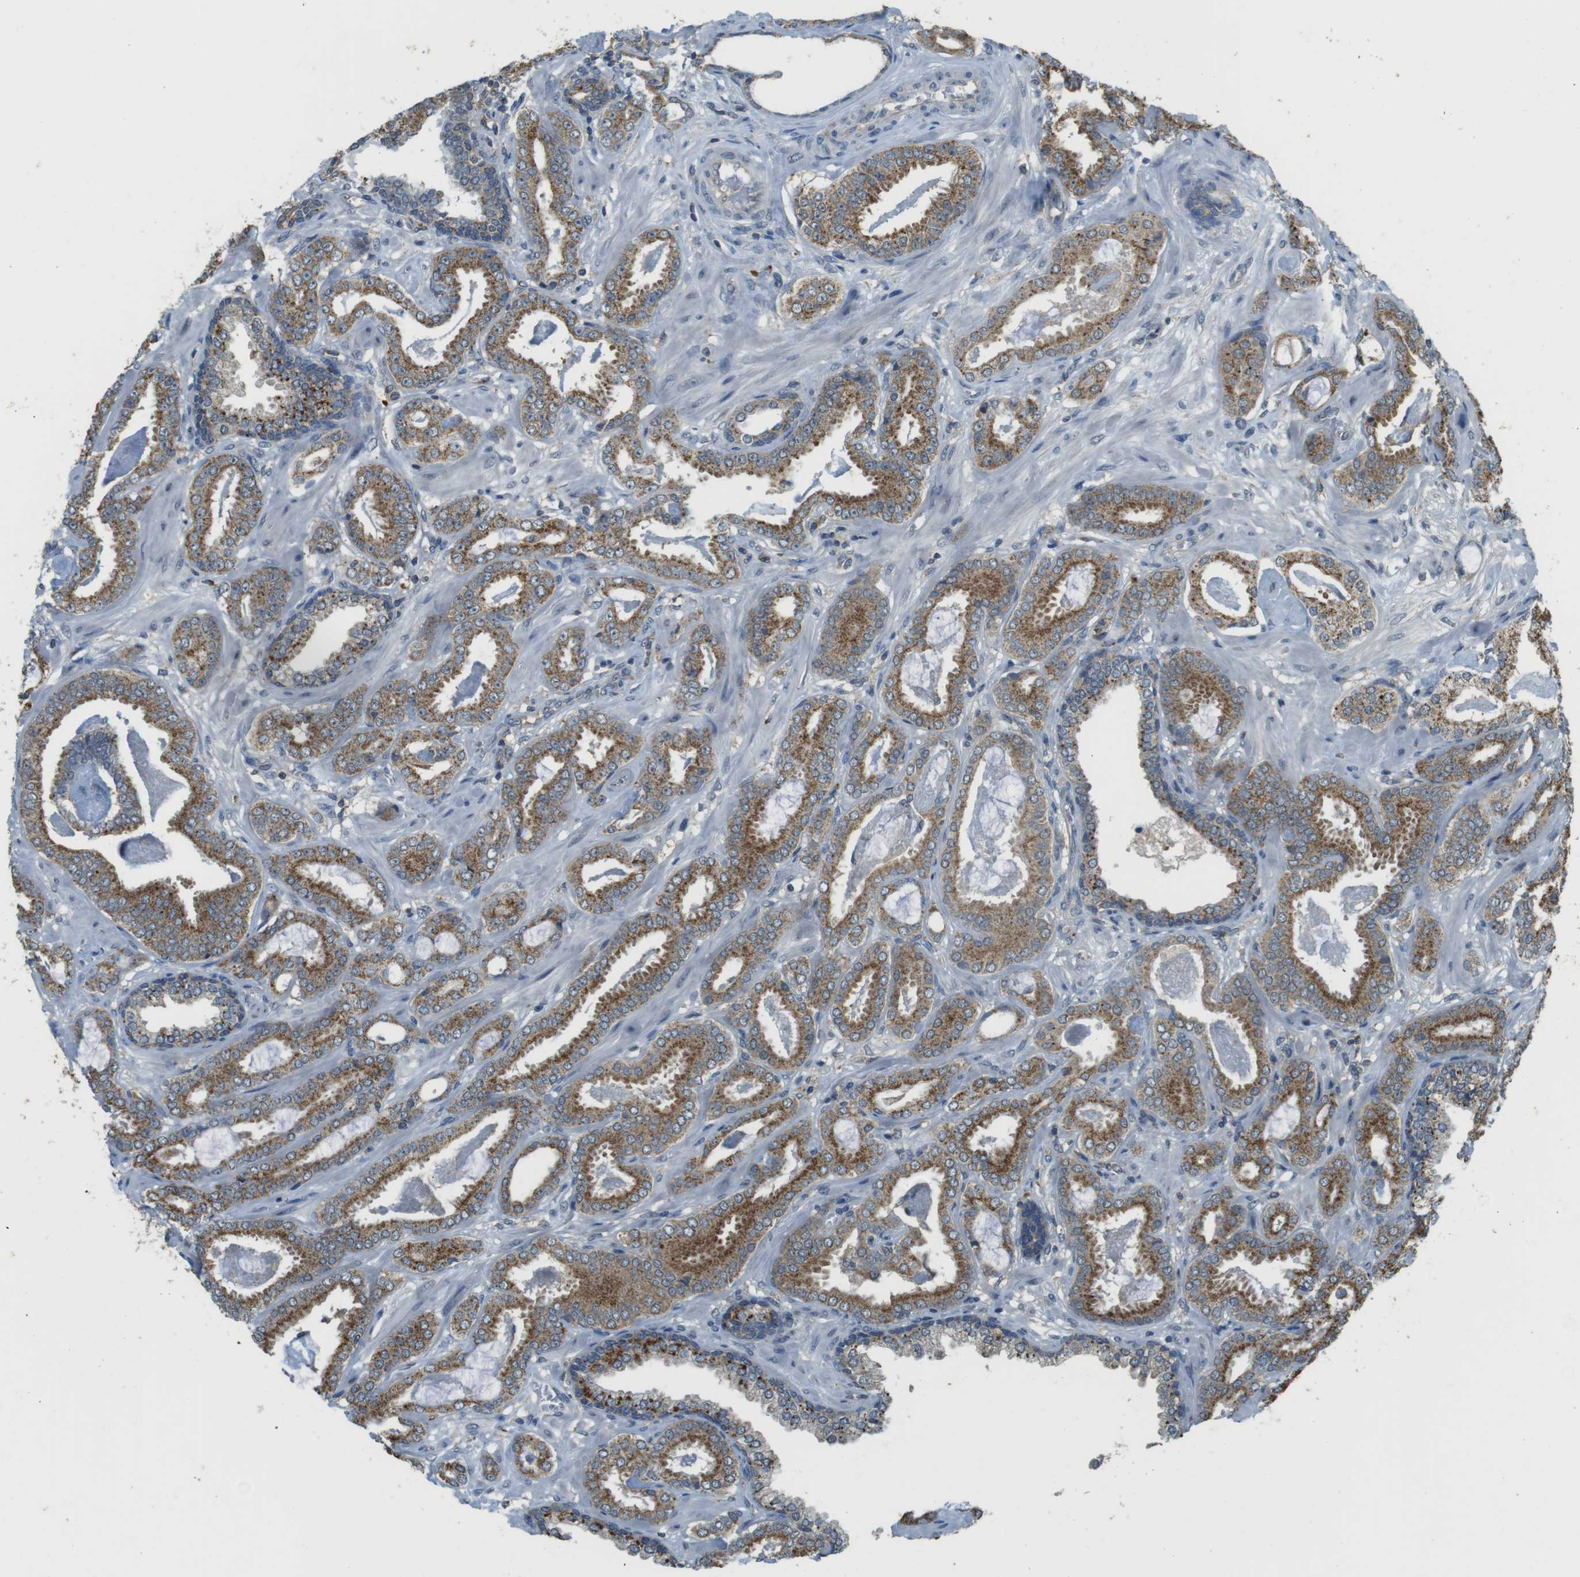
{"staining": {"intensity": "moderate", "quantity": ">75%", "location": "cytoplasmic/membranous"}, "tissue": "prostate cancer", "cell_type": "Tumor cells", "image_type": "cancer", "snomed": [{"axis": "morphology", "description": "Adenocarcinoma, Low grade"}, {"axis": "topography", "description": "Prostate"}], "caption": "This histopathology image demonstrates IHC staining of human adenocarcinoma (low-grade) (prostate), with medium moderate cytoplasmic/membranous staining in approximately >75% of tumor cells.", "gene": "BRI3BP", "patient": {"sex": "male", "age": 53}}